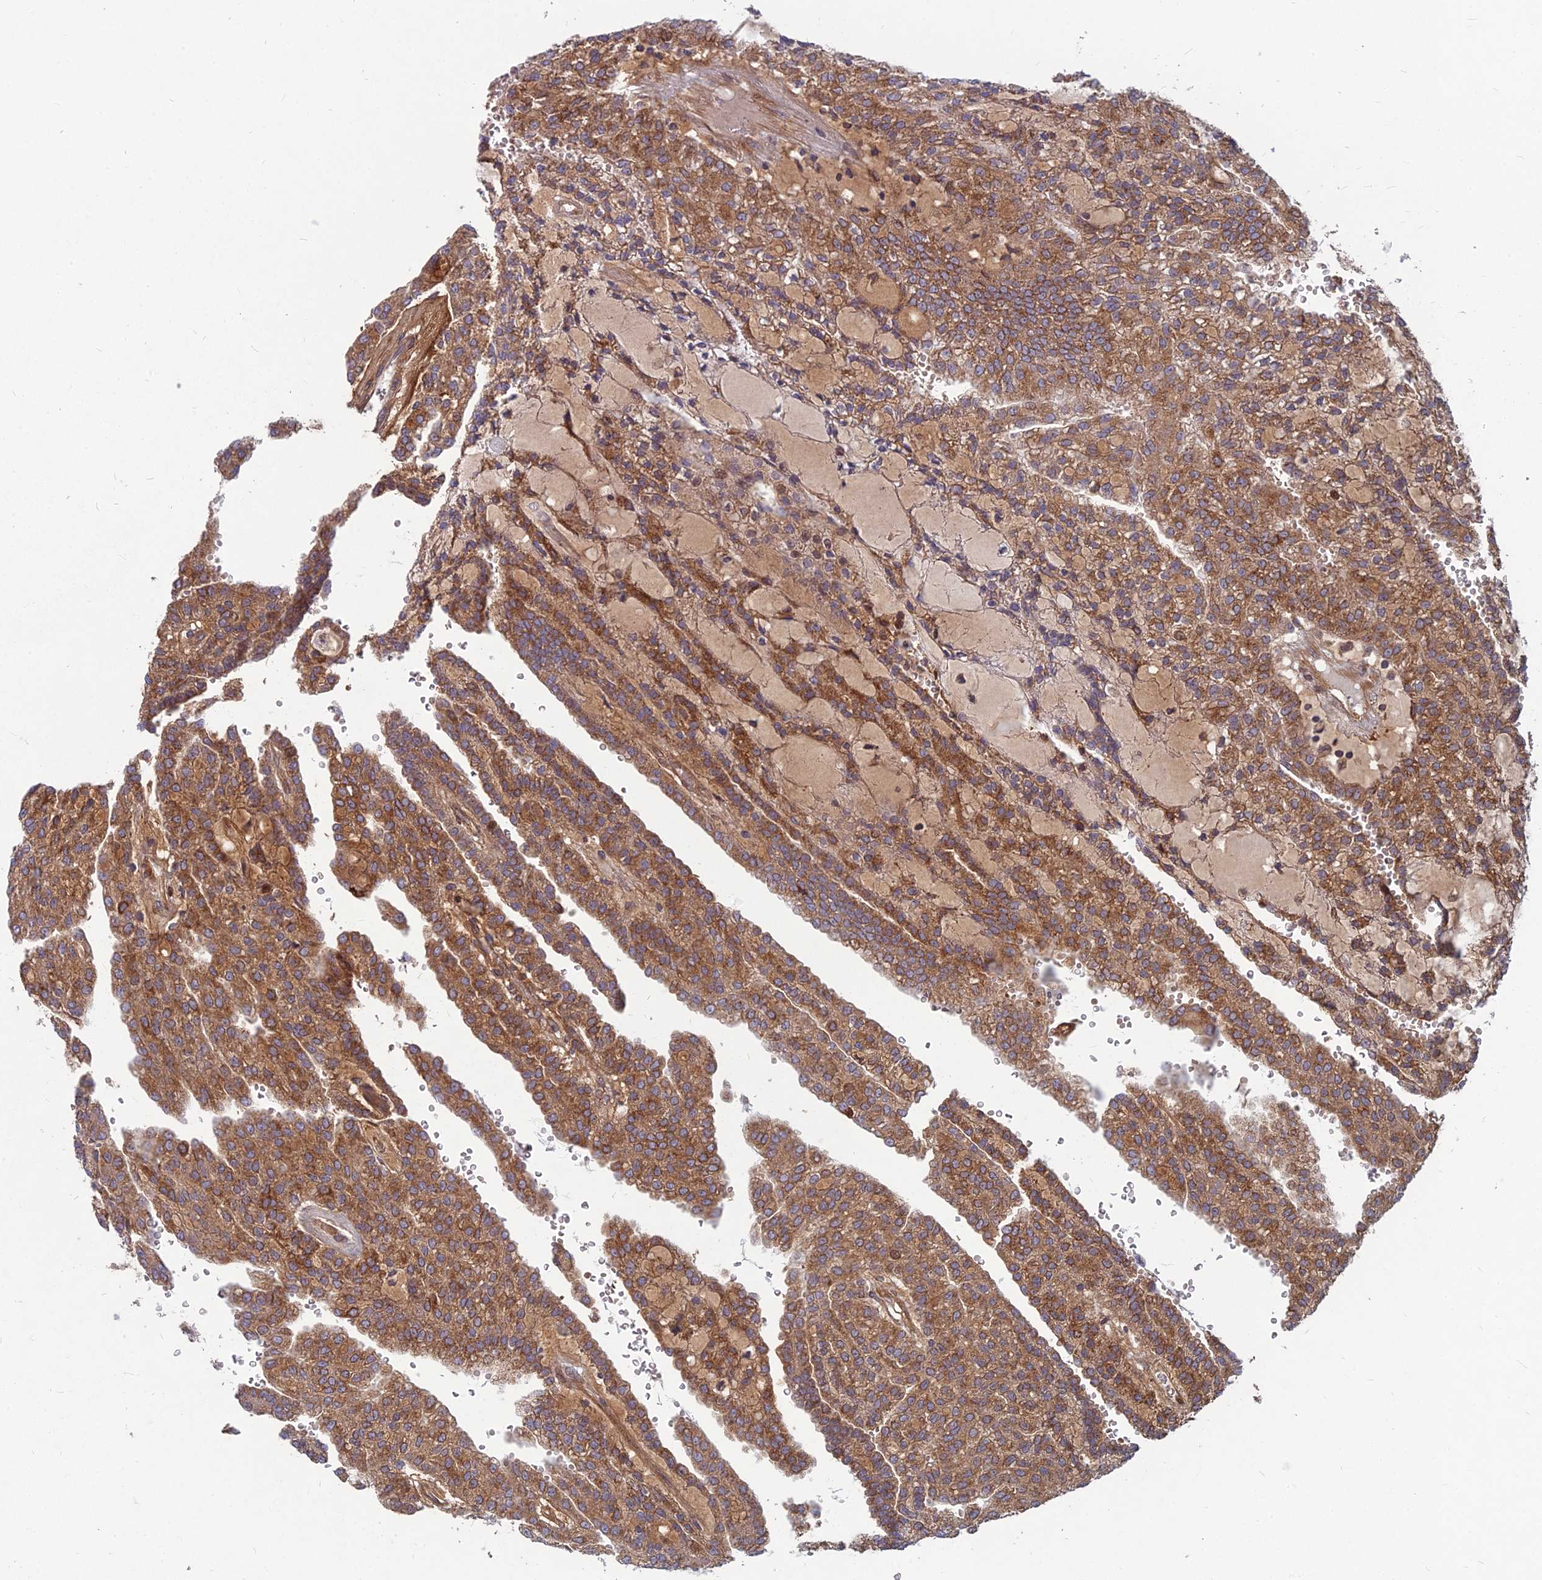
{"staining": {"intensity": "moderate", "quantity": ">75%", "location": "cytoplasmic/membranous"}, "tissue": "renal cancer", "cell_type": "Tumor cells", "image_type": "cancer", "snomed": [{"axis": "morphology", "description": "Adenocarcinoma, NOS"}, {"axis": "topography", "description": "Kidney"}], "caption": "Brown immunohistochemical staining in renal cancer reveals moderate cytoplasmic/membranous staining in approximately >75% of tumor cells.", "gene": "MFSD8", "patient": {"sex": "male", "age": 63}}